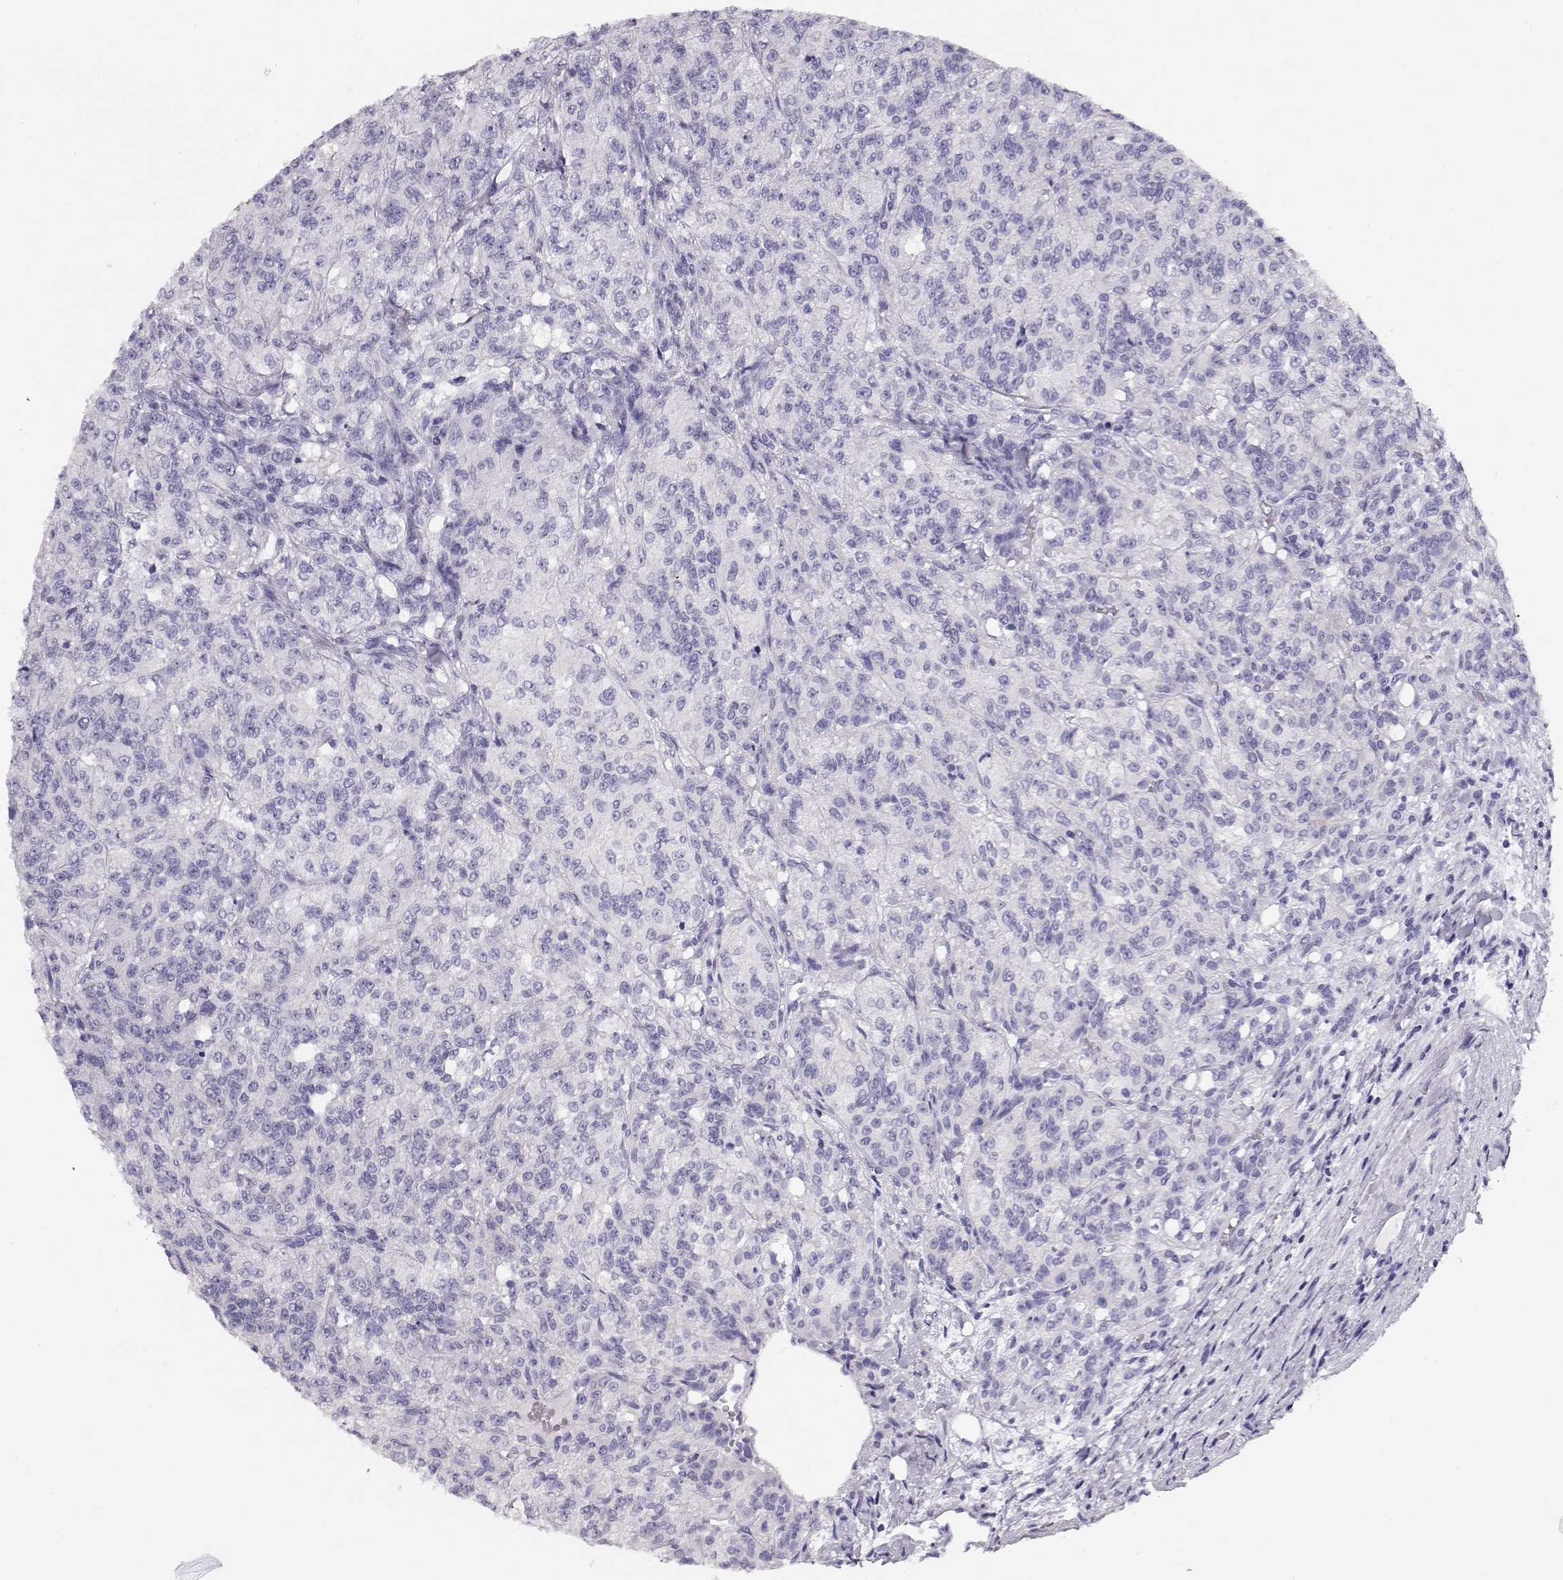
{"staining": {"intensity": "negative", "quantity": "none", "location": "none"}, "tissue": "renal cancer", "cell_type": "Tumor cells", "image_type": "cancer", "snomed": [{"axis": "morphology", "description": "Adenocarcinoma, NOS"}, {"axis": "topography", "description": "Kidney"}], "caption": "High magnification brightfield microscopy of adenocarcinoma (renal) stained with DAB (brown) and counterstained with hematoxylin (blue): tumor cells show no significant staining.", "gene": "CRX", "patient": {"sex": "female", "age": 63}}